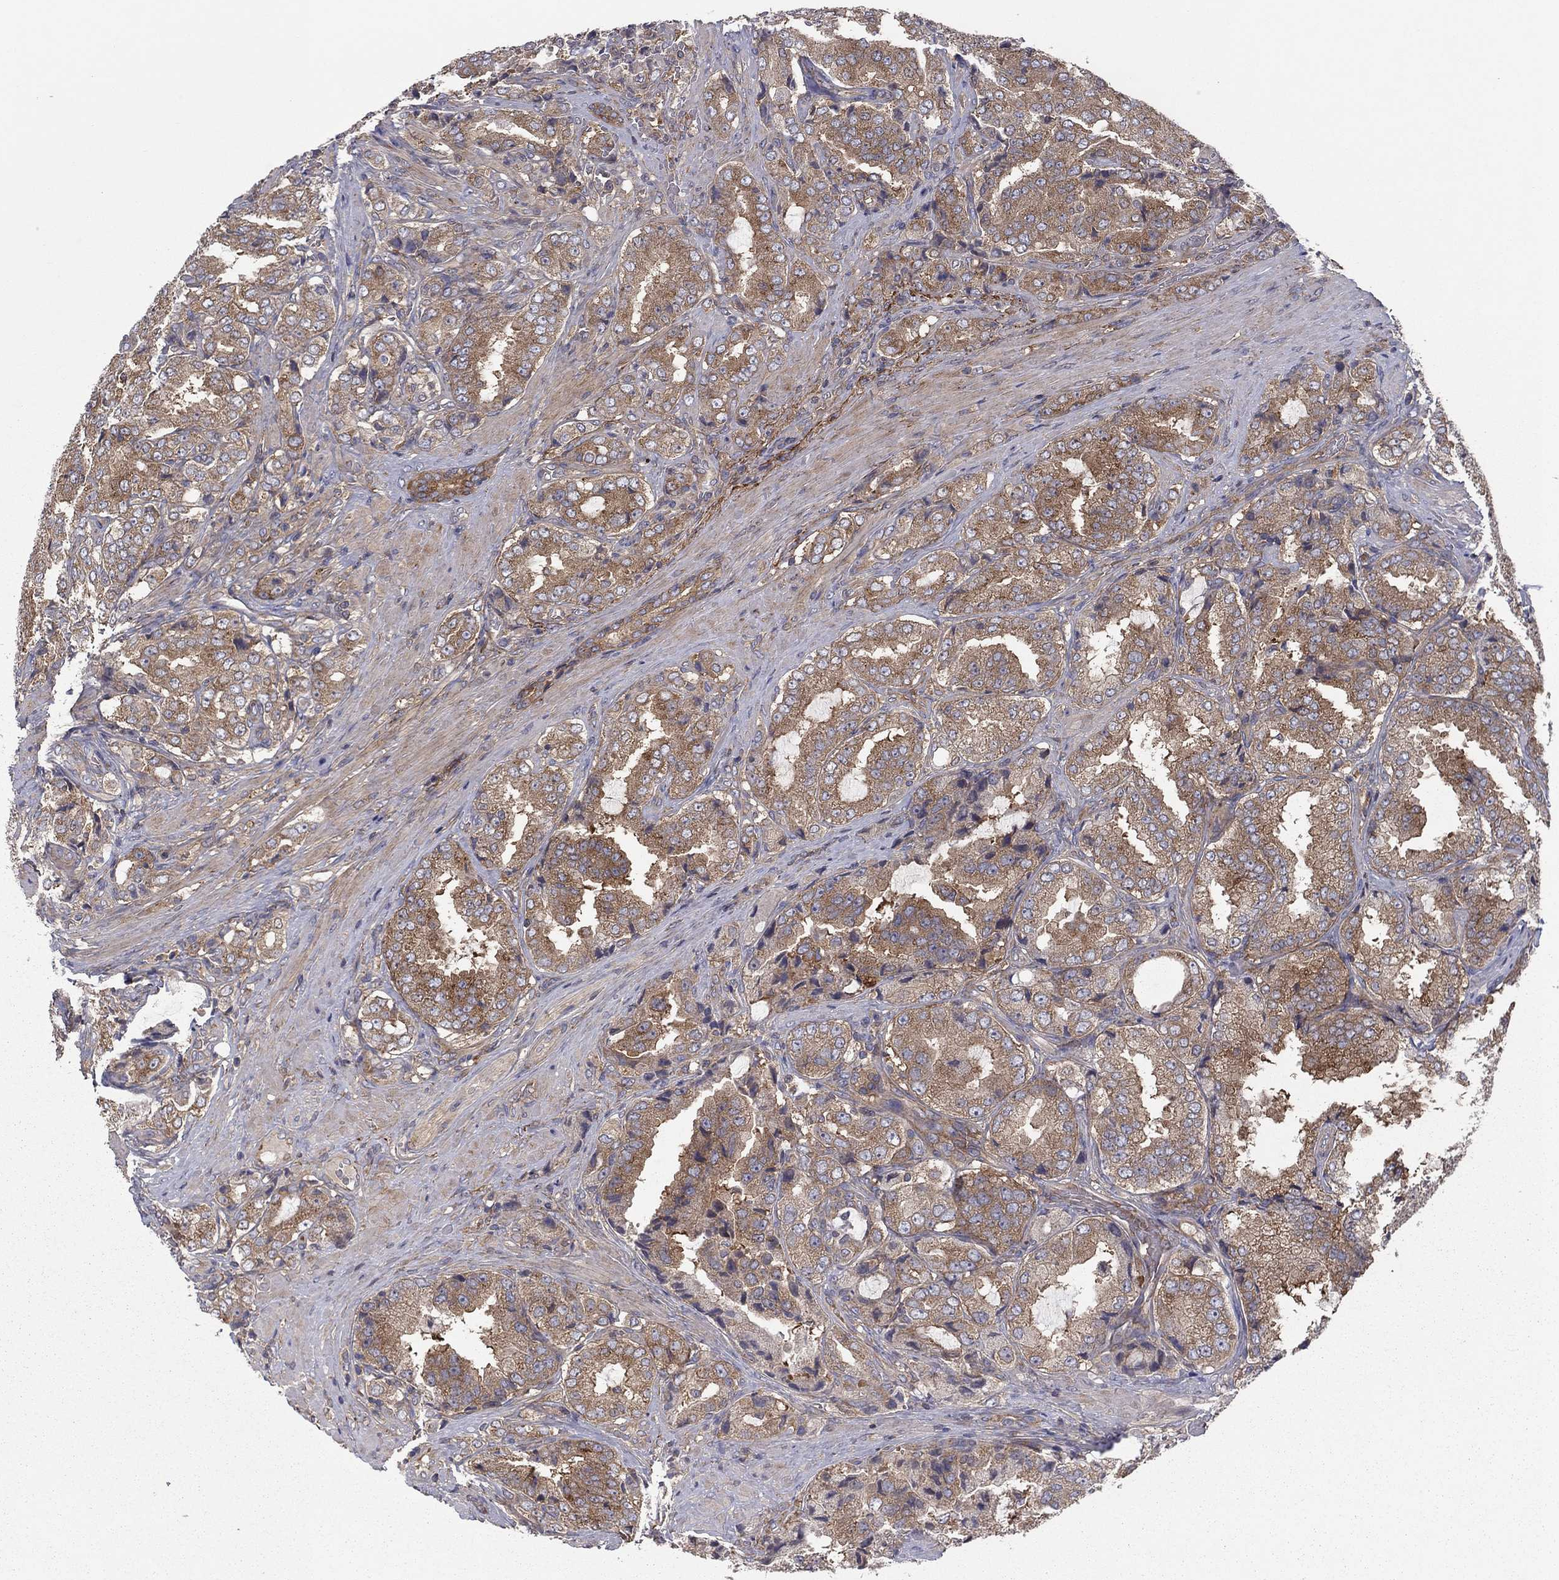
{"staining": {"intensity": "moderate", "quantity": ">75%", "location": "cytoplasmic/membranous"}, "tissue": "prostate cancer", "cell_type": "Tumor cells", "image_type": "cancer", "snomed": [{"axis": "morphology", "description": "Adenocarcinoma, NOS"}, {"axis": "topography", "description": "Prostate"}], "caption": "DAB immunohistochemical staining of human adenocarcinoma (prostate) shows moderate cytoplasmic/membranous protein expression in approximately >75% of tumor cells. (DAB IHC with brightfield microscopy, high magnification).", "gene": "RNF123", "patient": {"sex": "male", "age": 65}}